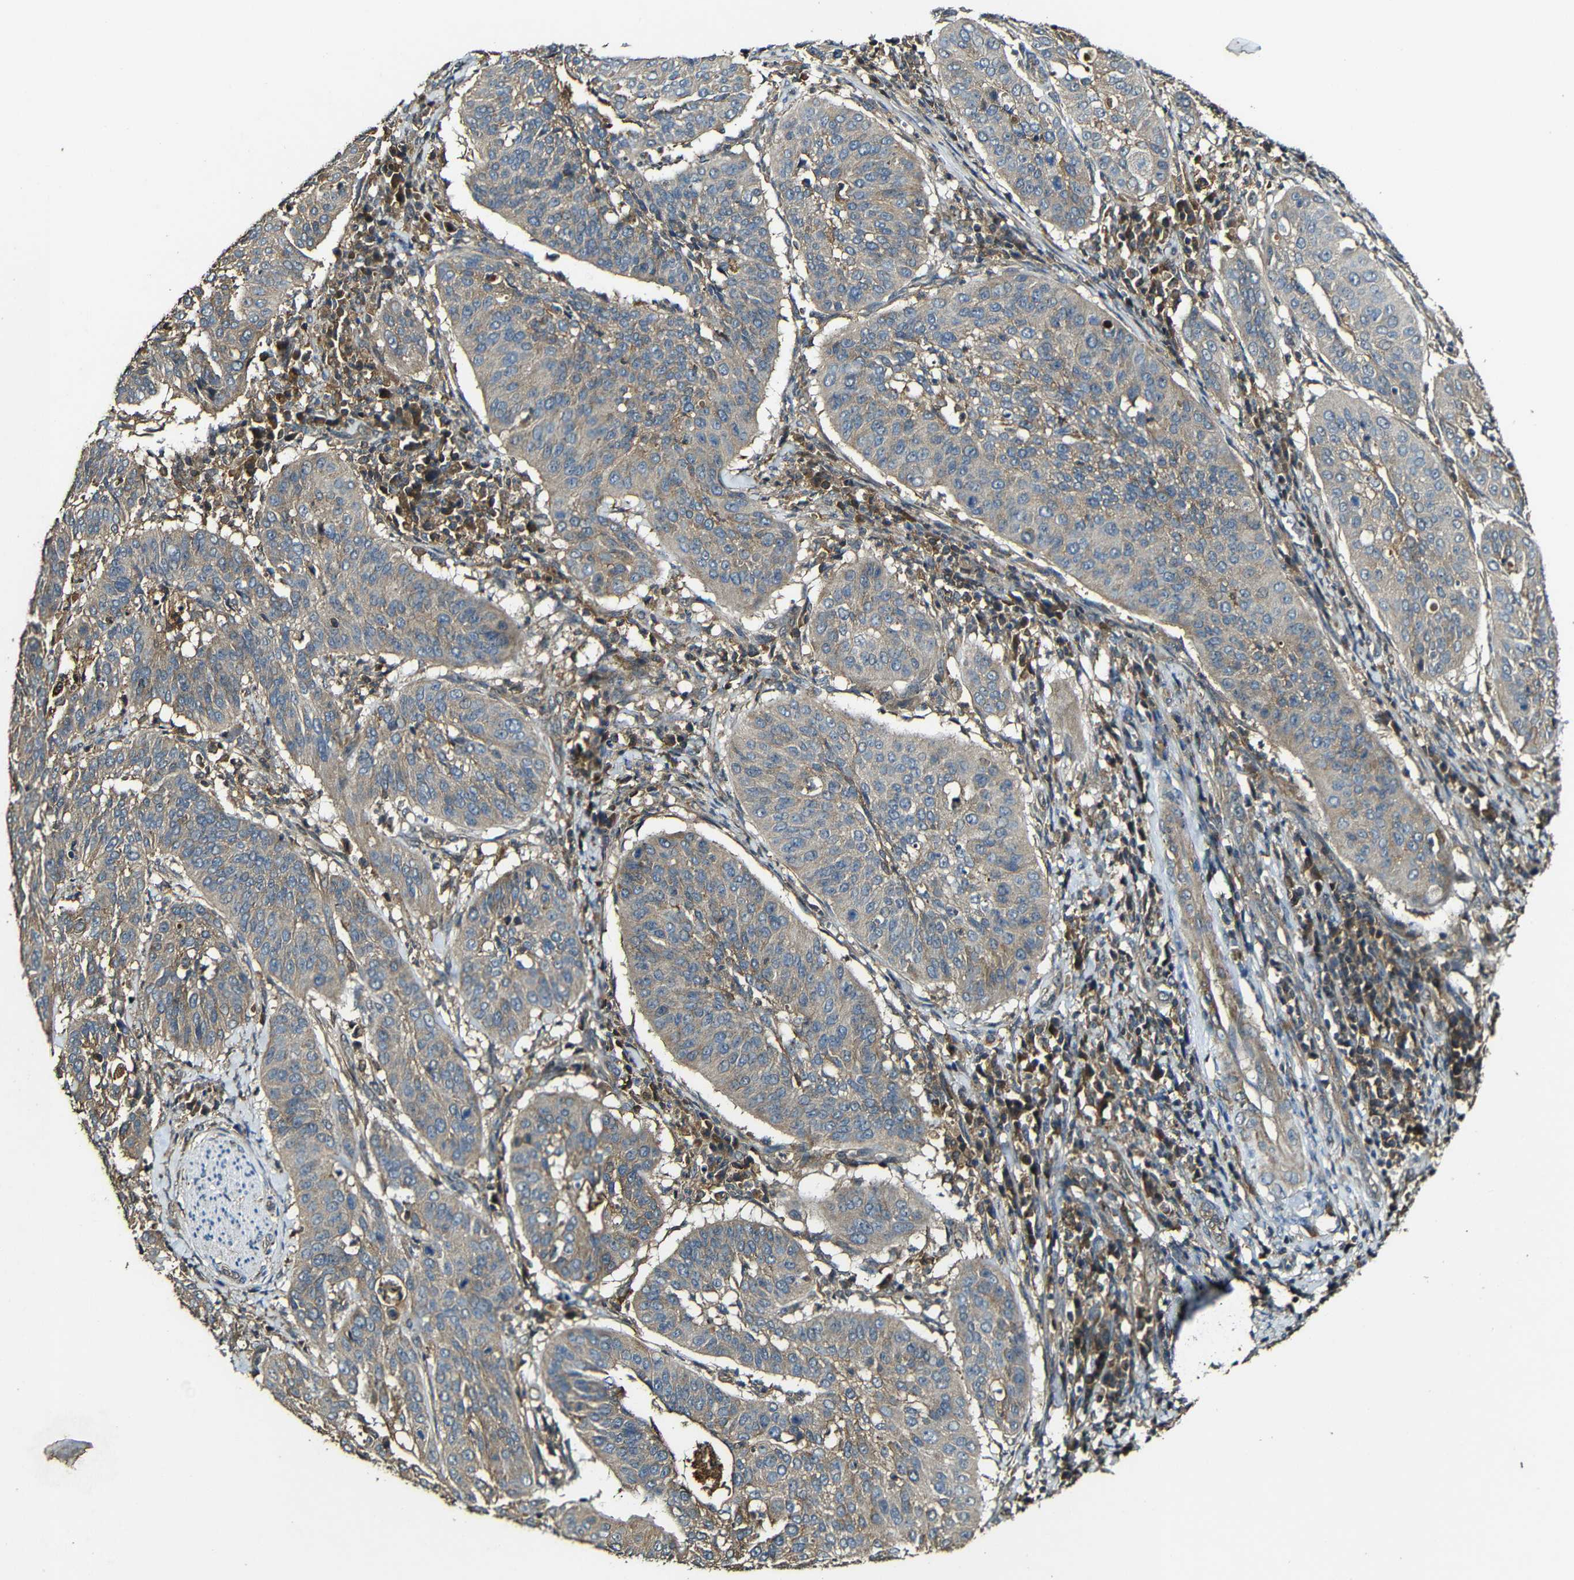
{"staining": {"intensity": "moderate", "quantity": ">75%", "location": "cytoplasmic/membranous"}, "tissue": "cervical cancer", "cell_type": "Tumor cells", "image_type": "cancer", "snomed": [{"axis": "morphology", "description": "Normal tissue, NOS"}, {"axis": "morphology", "description": "Squamous cell carcinoma, NOS"}, {"axis": "topography", "description": "Cervix"}], "caption": "IHC image of neoplastic tissue: human cervical cancer (squamous cell carcinoma) stained using immunohistochemistry displays medium levels of moderate protein expression localized specifically in the cytoplasmic/membranous of tumor cells, appearing as a cytoplasmic/membranous brown color.", "gene": "CASP8", "patient": {"sex": "female", "age": 39}}